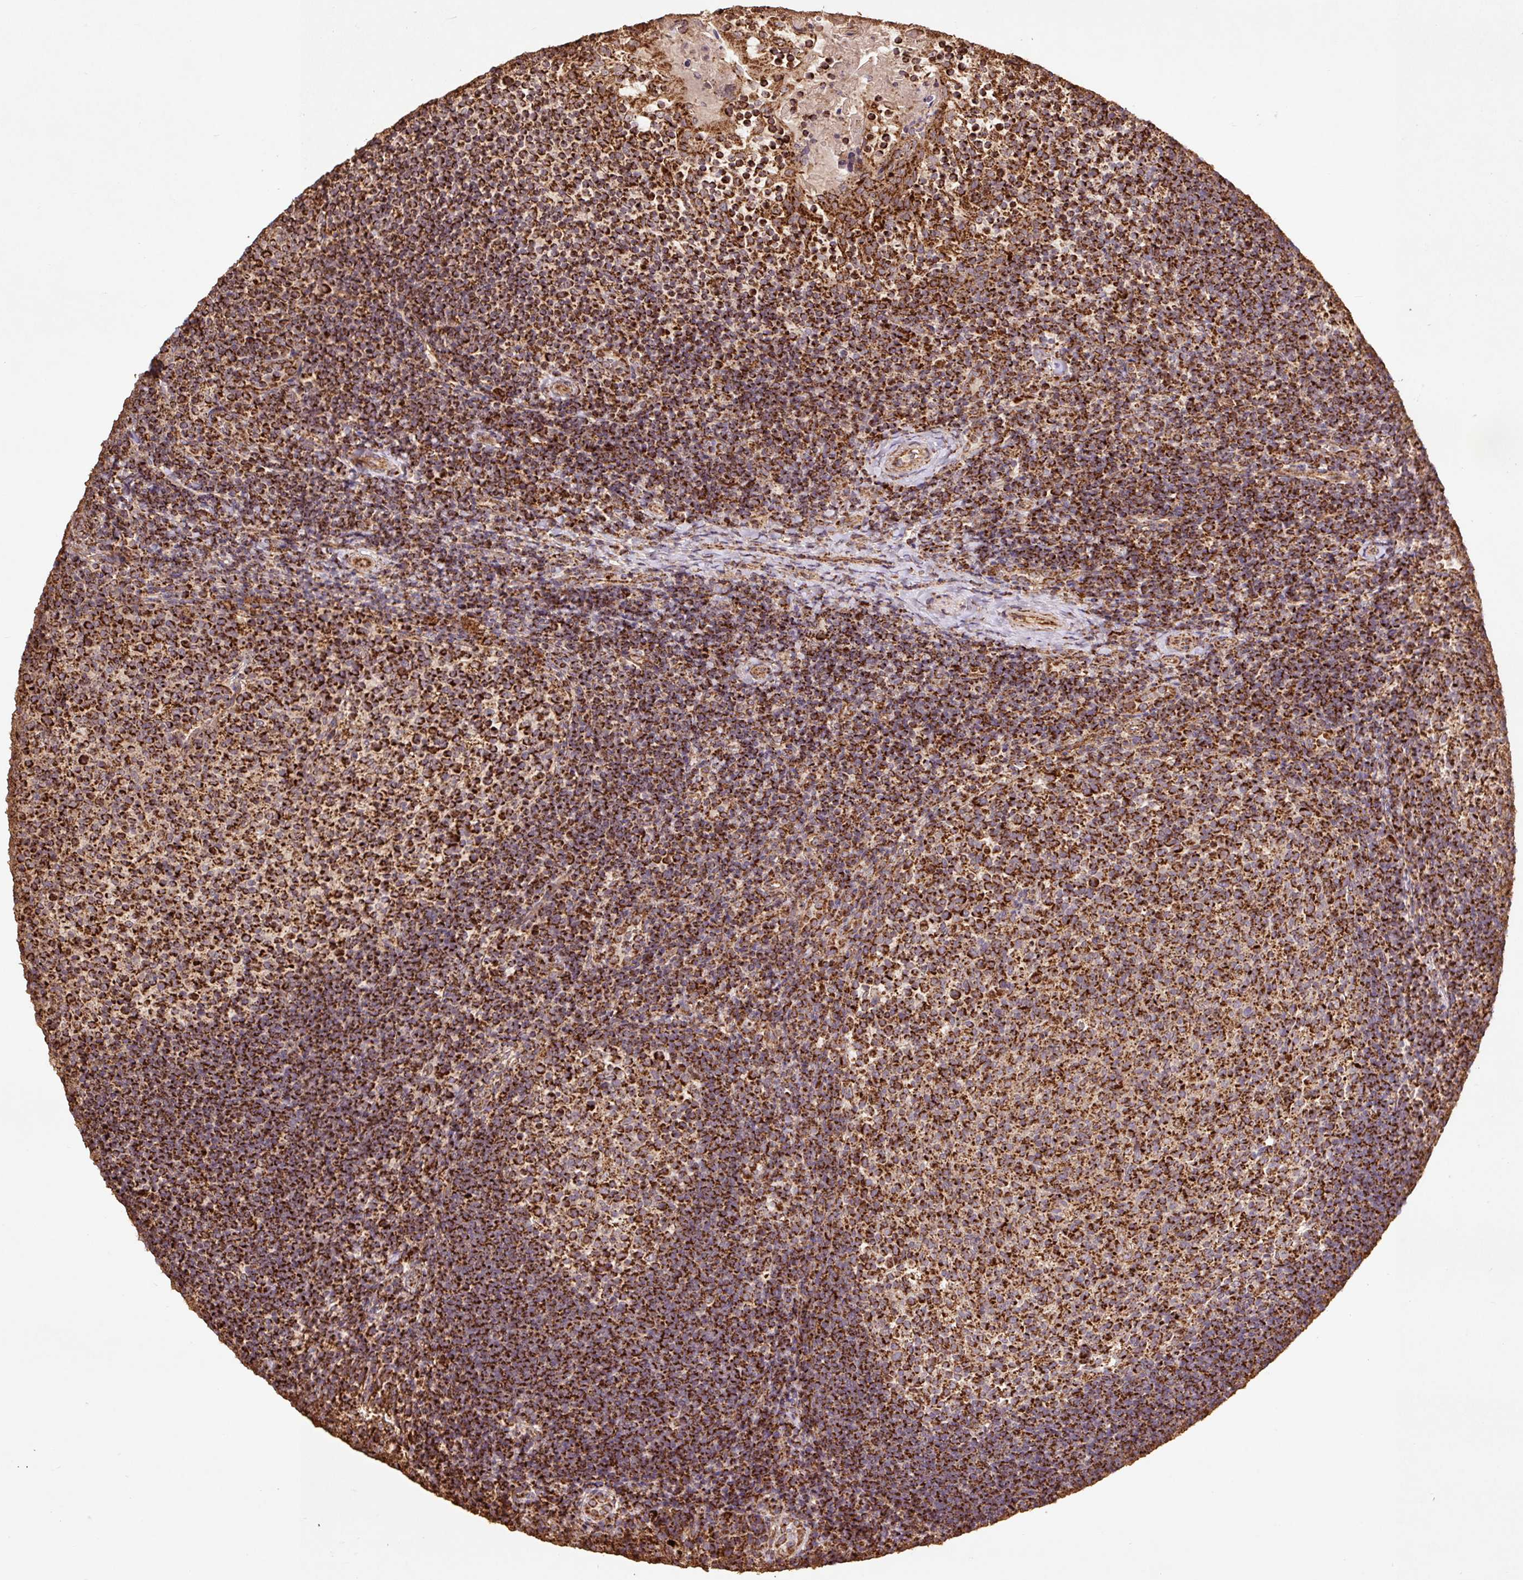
{"staining": {"intensity": "strong", "quantity": ">75%", "location": "cytoplasmic/membranous"}, "tissue": "tonsil", "cell_type": "Germinal center cells", "image_type": "normal", "snomed": [{"axis": "morphology", "description": "Normal tissue, NOS"}, {"axis": "topography", "description": "Tonsil"}], "caption": "Brown immunohistochemical staining in normal tonsil shows strong cytoplasmic/membranous positivity in approximately >75% of germinal center cells.", "gene": "ATP5F1A", "patient": {"sex": "female", "age": 10}}